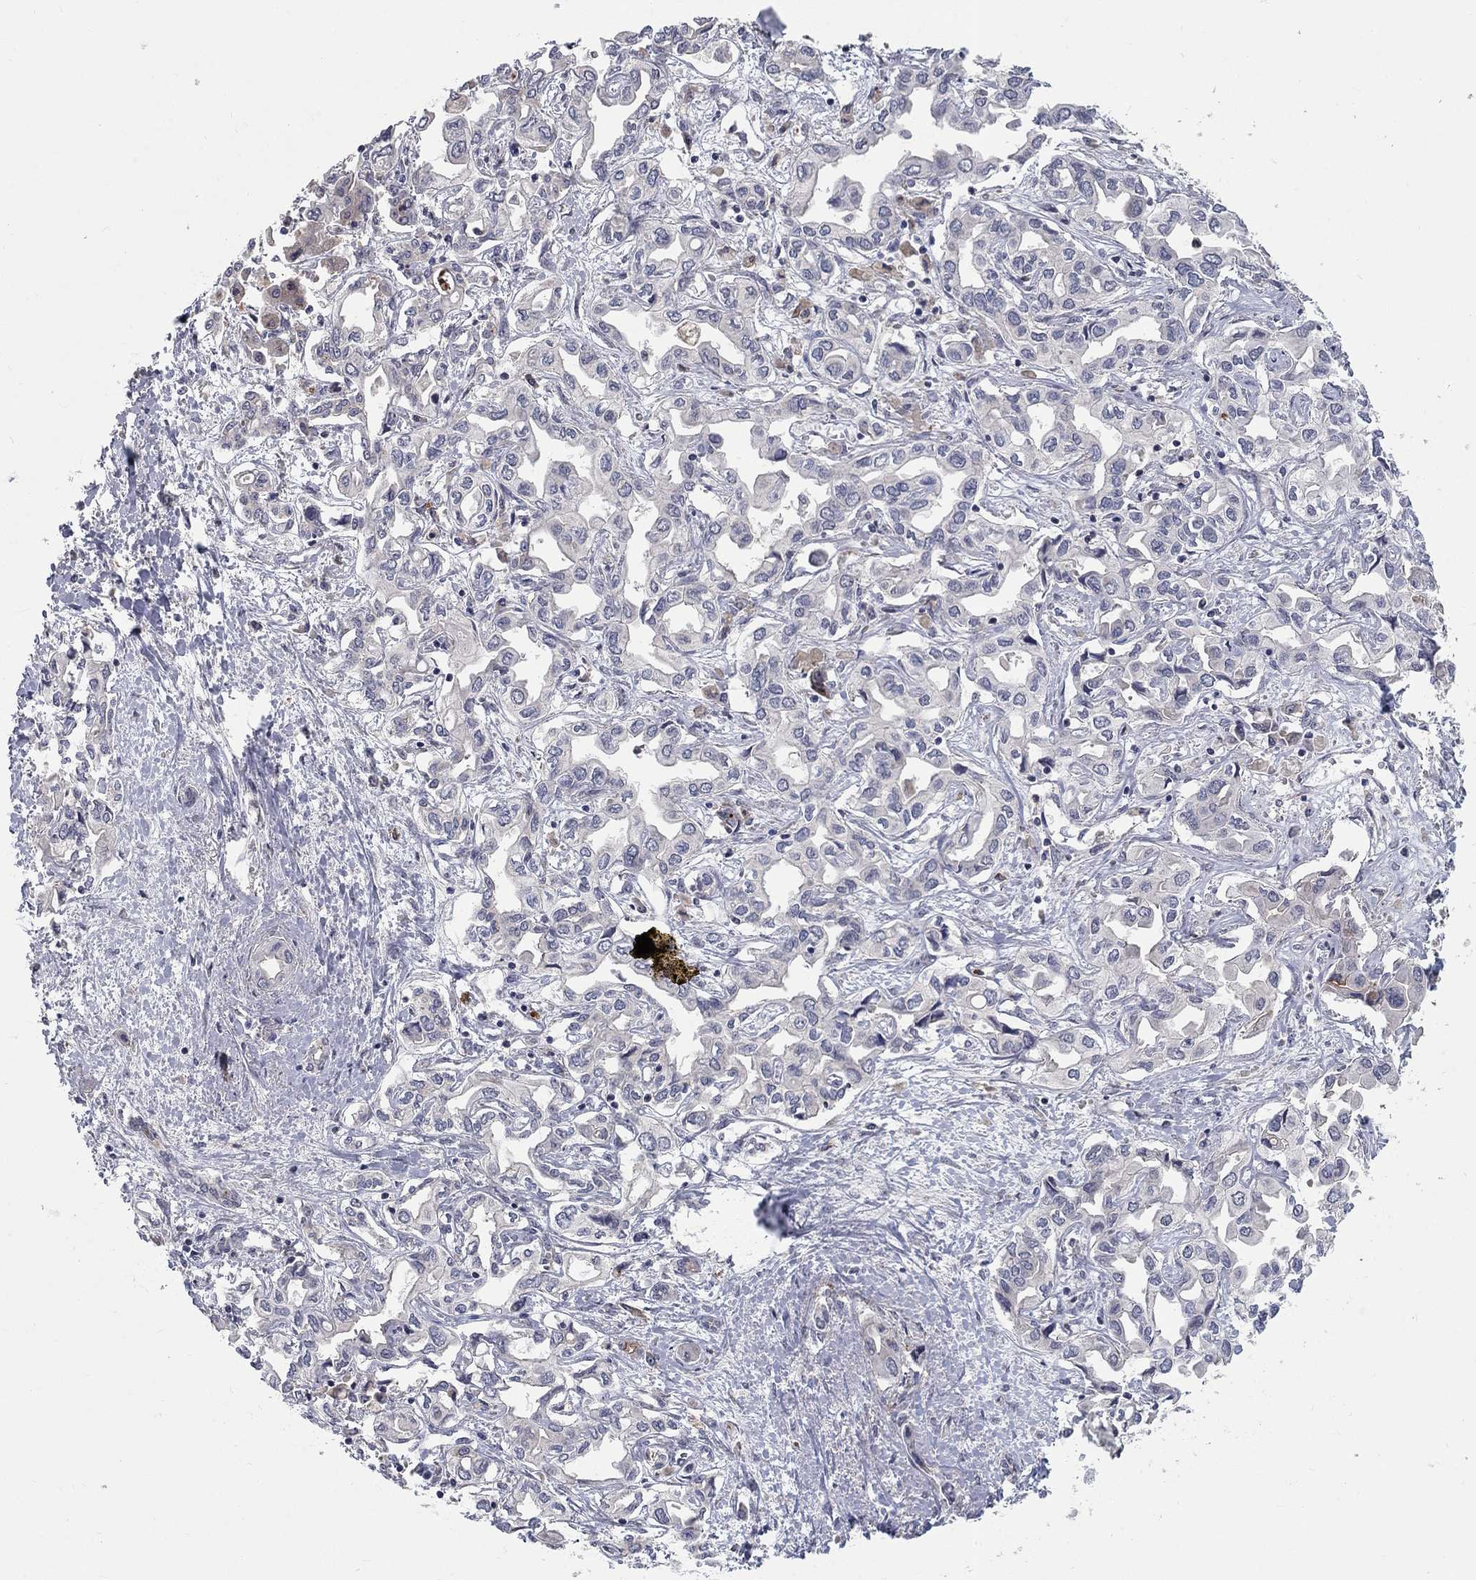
{"staining": {"intensity": "negative", "quantity": "none", "location": "none"}, "tissue": "liver cancer", "cell_type": "Tumor cells", "image_type": "cancer", "snomed": [{"axis": "morphology", "description": "Cholangiocarcinoma"}, {"axis": "topography", "description": "Liver"}], "caption": "Immunohistochemistry (IHC) photomicrograph of neoplastic tissue: human liver cholangiocarcinoma stained with DAB (3,3'-diaminobenzidine) displays no significant protein expression in tumor cells.", "gene": "MSRA", "patient": {"sex": "female", "age": 64}}